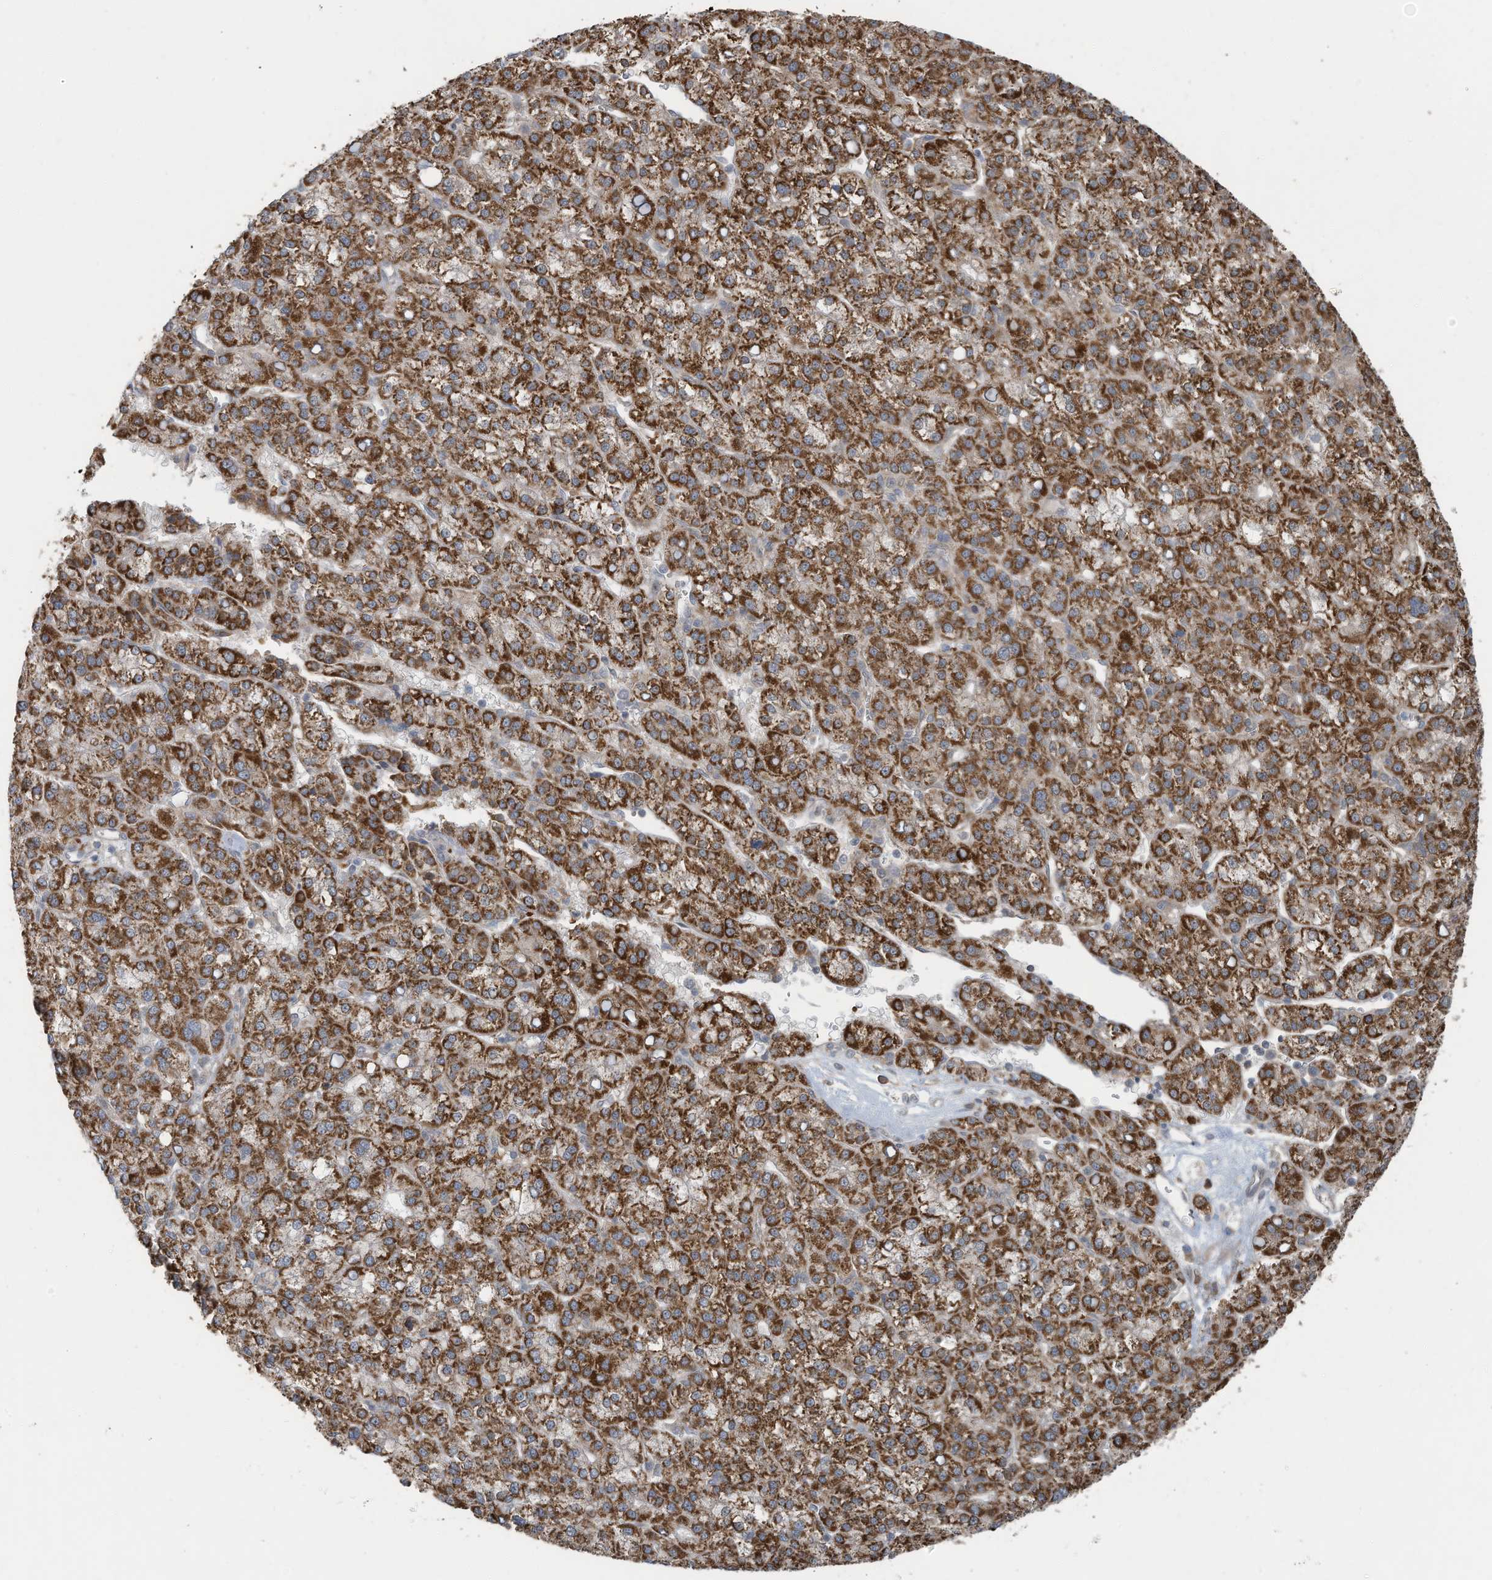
{"staining": {"intensity": "strong", "quantity": ">75%", "location": "cytoplasmic/membranous"}, "tissue": "liver cancer", "cell_type": "Tumor cells", "image_type": "cancer", "snomed": [{"axis": "morphology", "description": "Carcinoma, Hepatocellular, NOS"}, {"axis": "topography", "description": "Liver"}], "caption": "Approximately >75% of tumor cells in liver hepatocellular carcinoma display strong cytoplasmic/membranous protein expression as visualized by brown immunohistochemical staining.", "gene": "ERI2", "patient": {"sex": "female", "age": 58}}